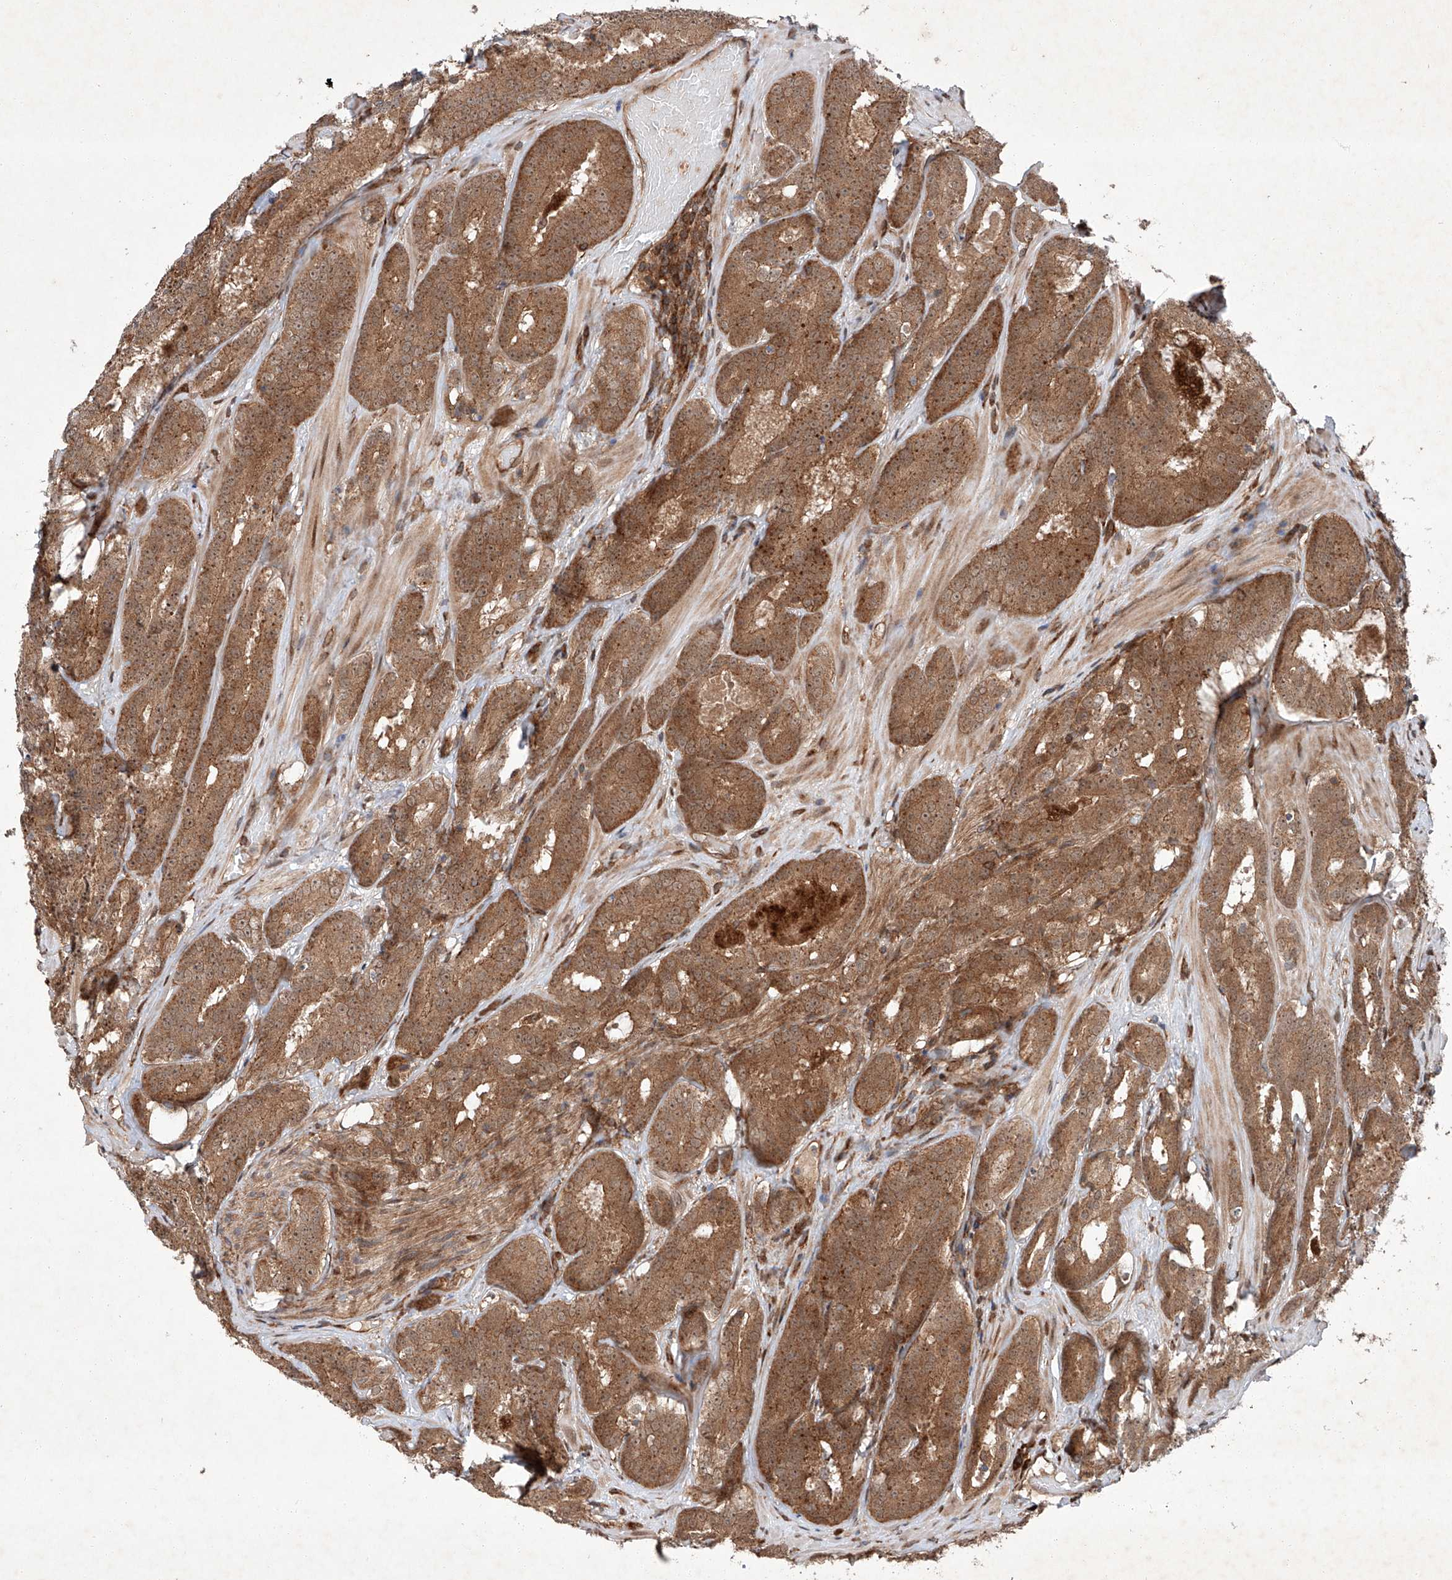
{"staining": {"intensity": "moderate", "quantity": ">75%", "location": "cytoplasmic/membranous"}, "tissue": "prostate cancer", "cell_type": "Tumor cells", "image_type": "cancer", "snomed": [{"axis": "morphology", "description": "Adenocarcinoma, High grade"}, {"axis": "topography", "description": "Prostate"}], "caption": "Protein staining reveals moderate cytoplasmic/membranous expression in approximately >75% of tumor cells in adenocarcinoma (high-grade) (prostate). (Brightfield microscopy of DAB IHC at high magnification).", "gene": "ZFP28", "patient": {"sex": "male", "age": 57}}